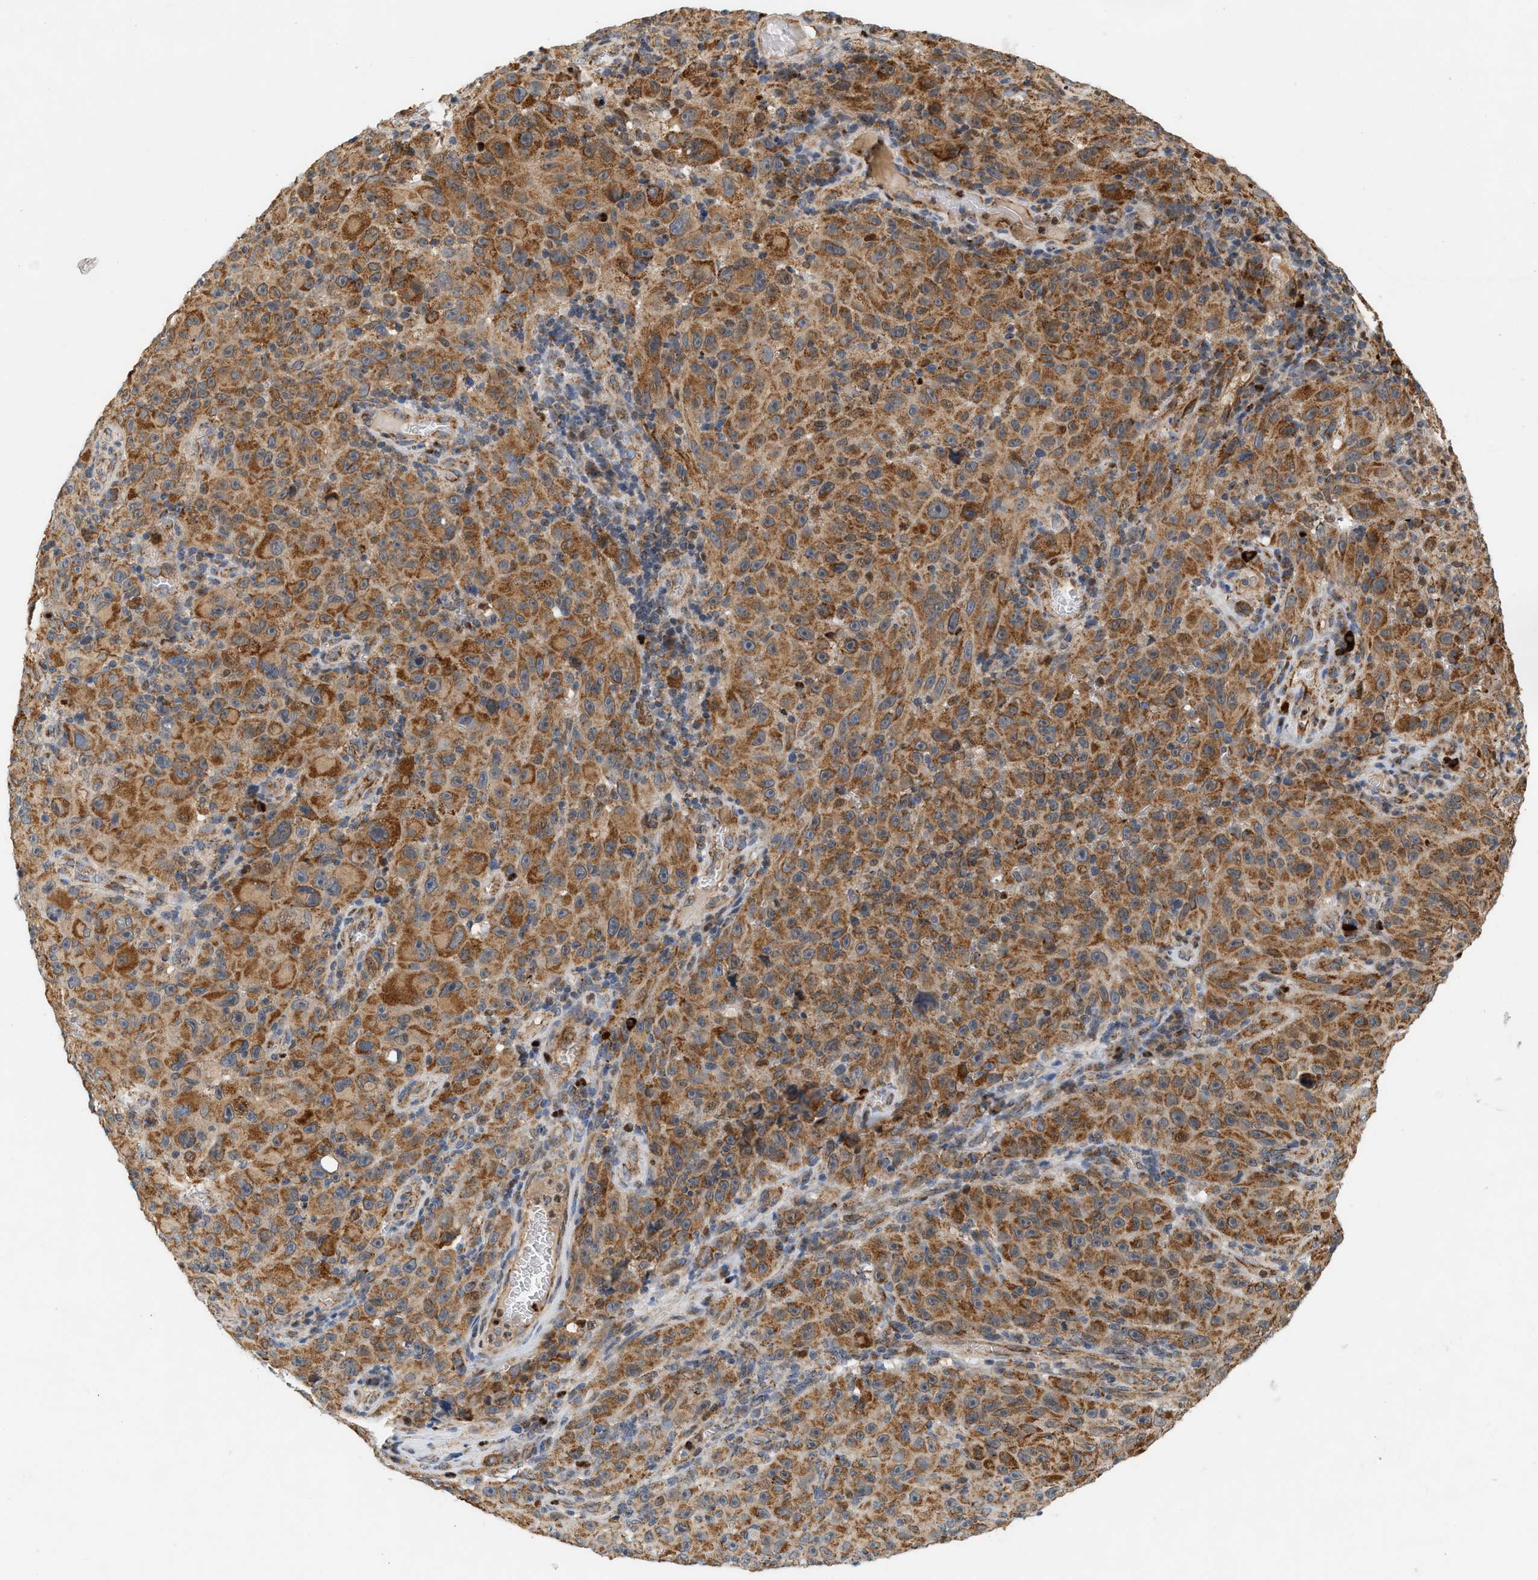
{"staining": {"intensity": "strong", "quantity": ">75%", "location": "cytoplasmic/membranous"}, "tissue": "melanoma", "cell_type": "Tumor cells", "image_type": "cancer", "snomed": [{"axis": "morphology", "description": "Malignant melanoma, NOS"}, {"axis": "topography", "description": "Skin"}], "caption": "This histopathology image exhibits immunohistochemistry (IHC) staining of melanoma, with high strong cytoplasmic/membranous positivity in about >75% of tumor cells.", "gene": "MCU", "patient": {"sex": "female", "age": 82}}